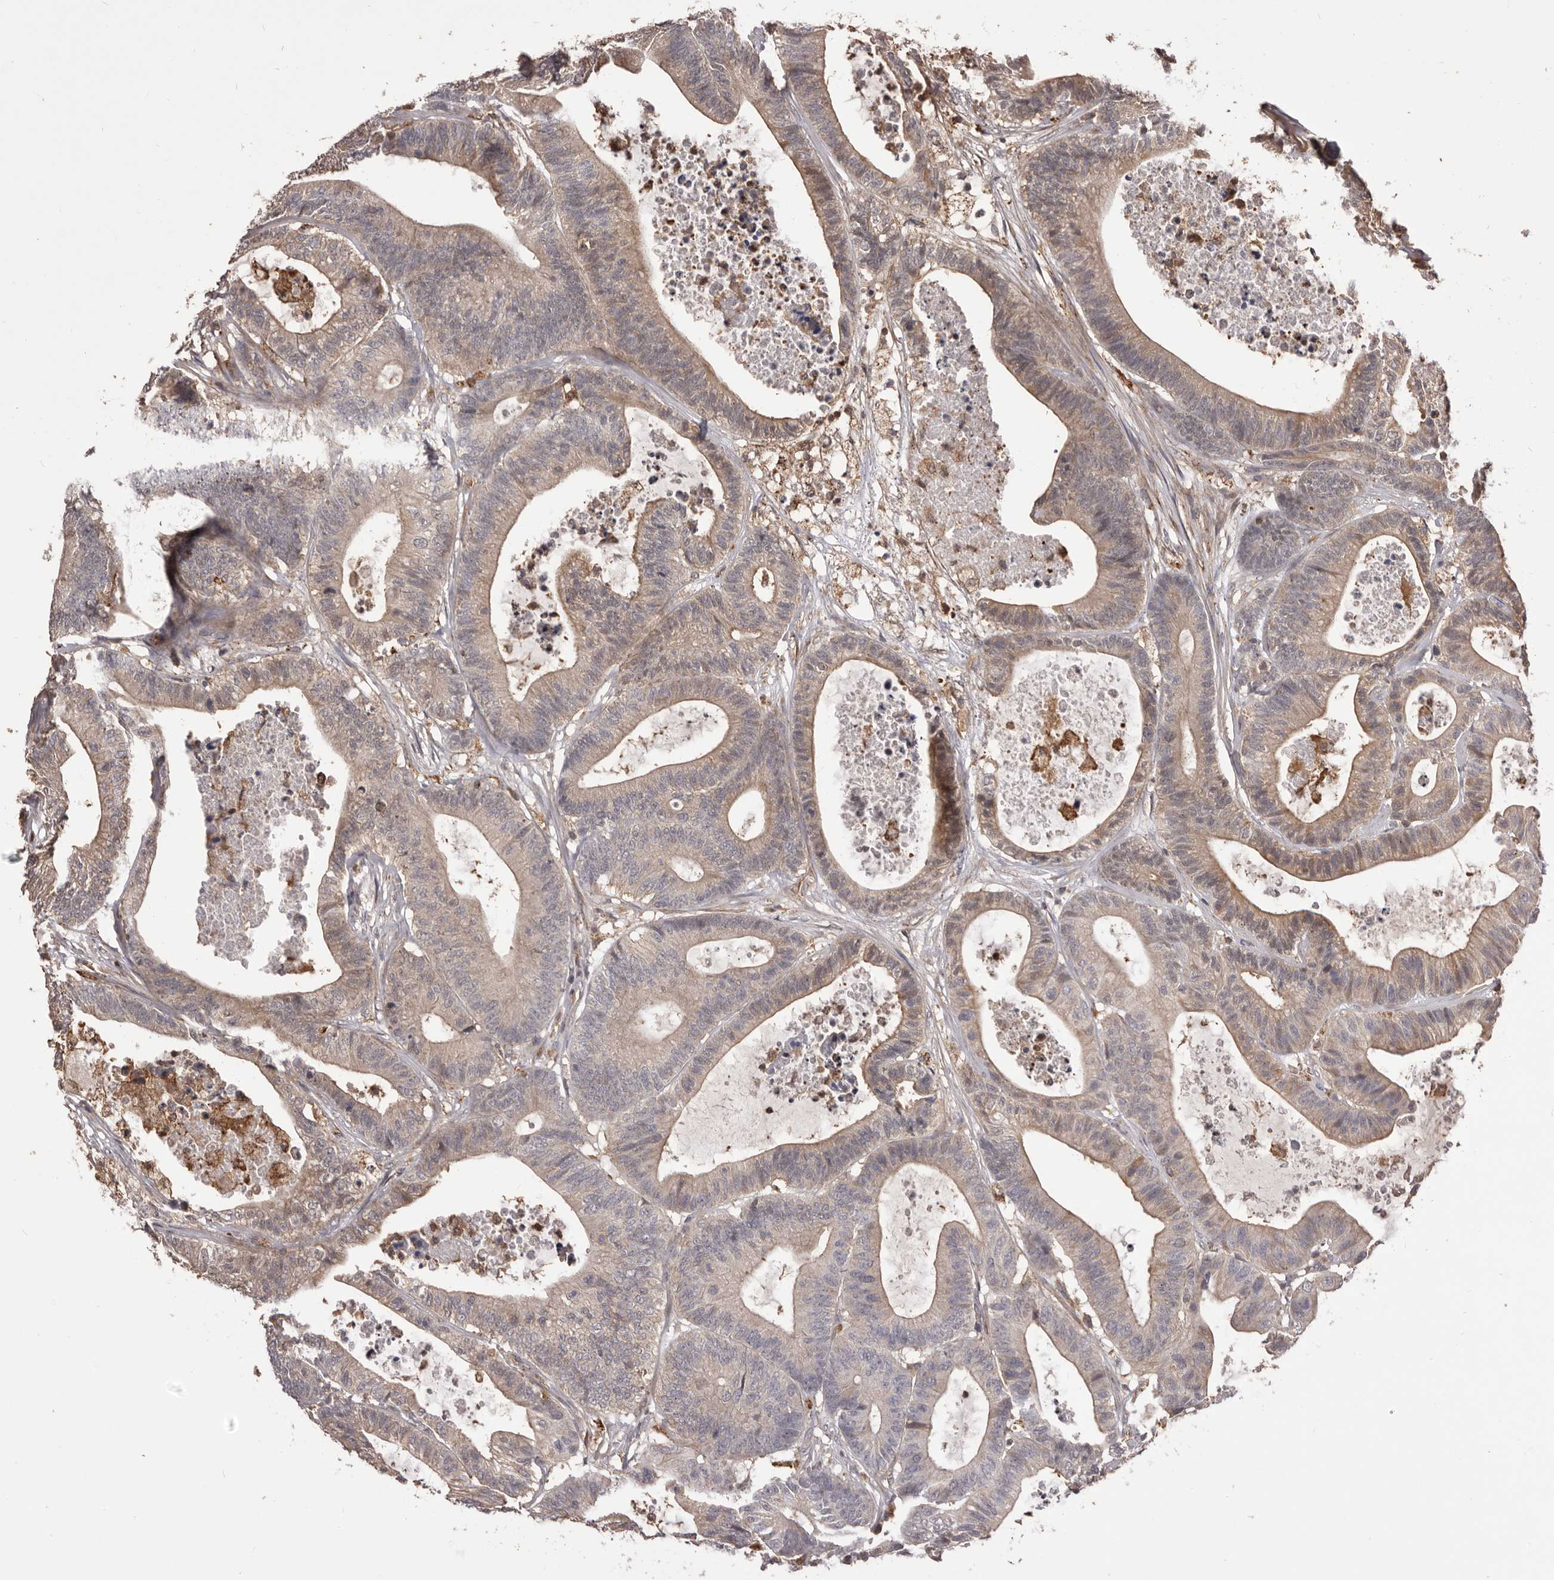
{"staining": {"intensity": "weak", "quantity": "25%-75%", "location": "cytoplasmic/membranous"}, "tissue": "colorectal cancer", "cell_type": "Tumor cells", "image_type": "cancer", "snomed": [{"axis": "morphology", "description": "Adenocarcinoma, NOS"}, {"axis": "topography", "description": "Colon"}], "caption": "IHC of colorectal cancer displays low levels of weak cytoplasmic/membranous staining in about 25%-75% of tumor cells.", "gene": "GLIPR2", "patient": {"sex": "female", "age": 84}}